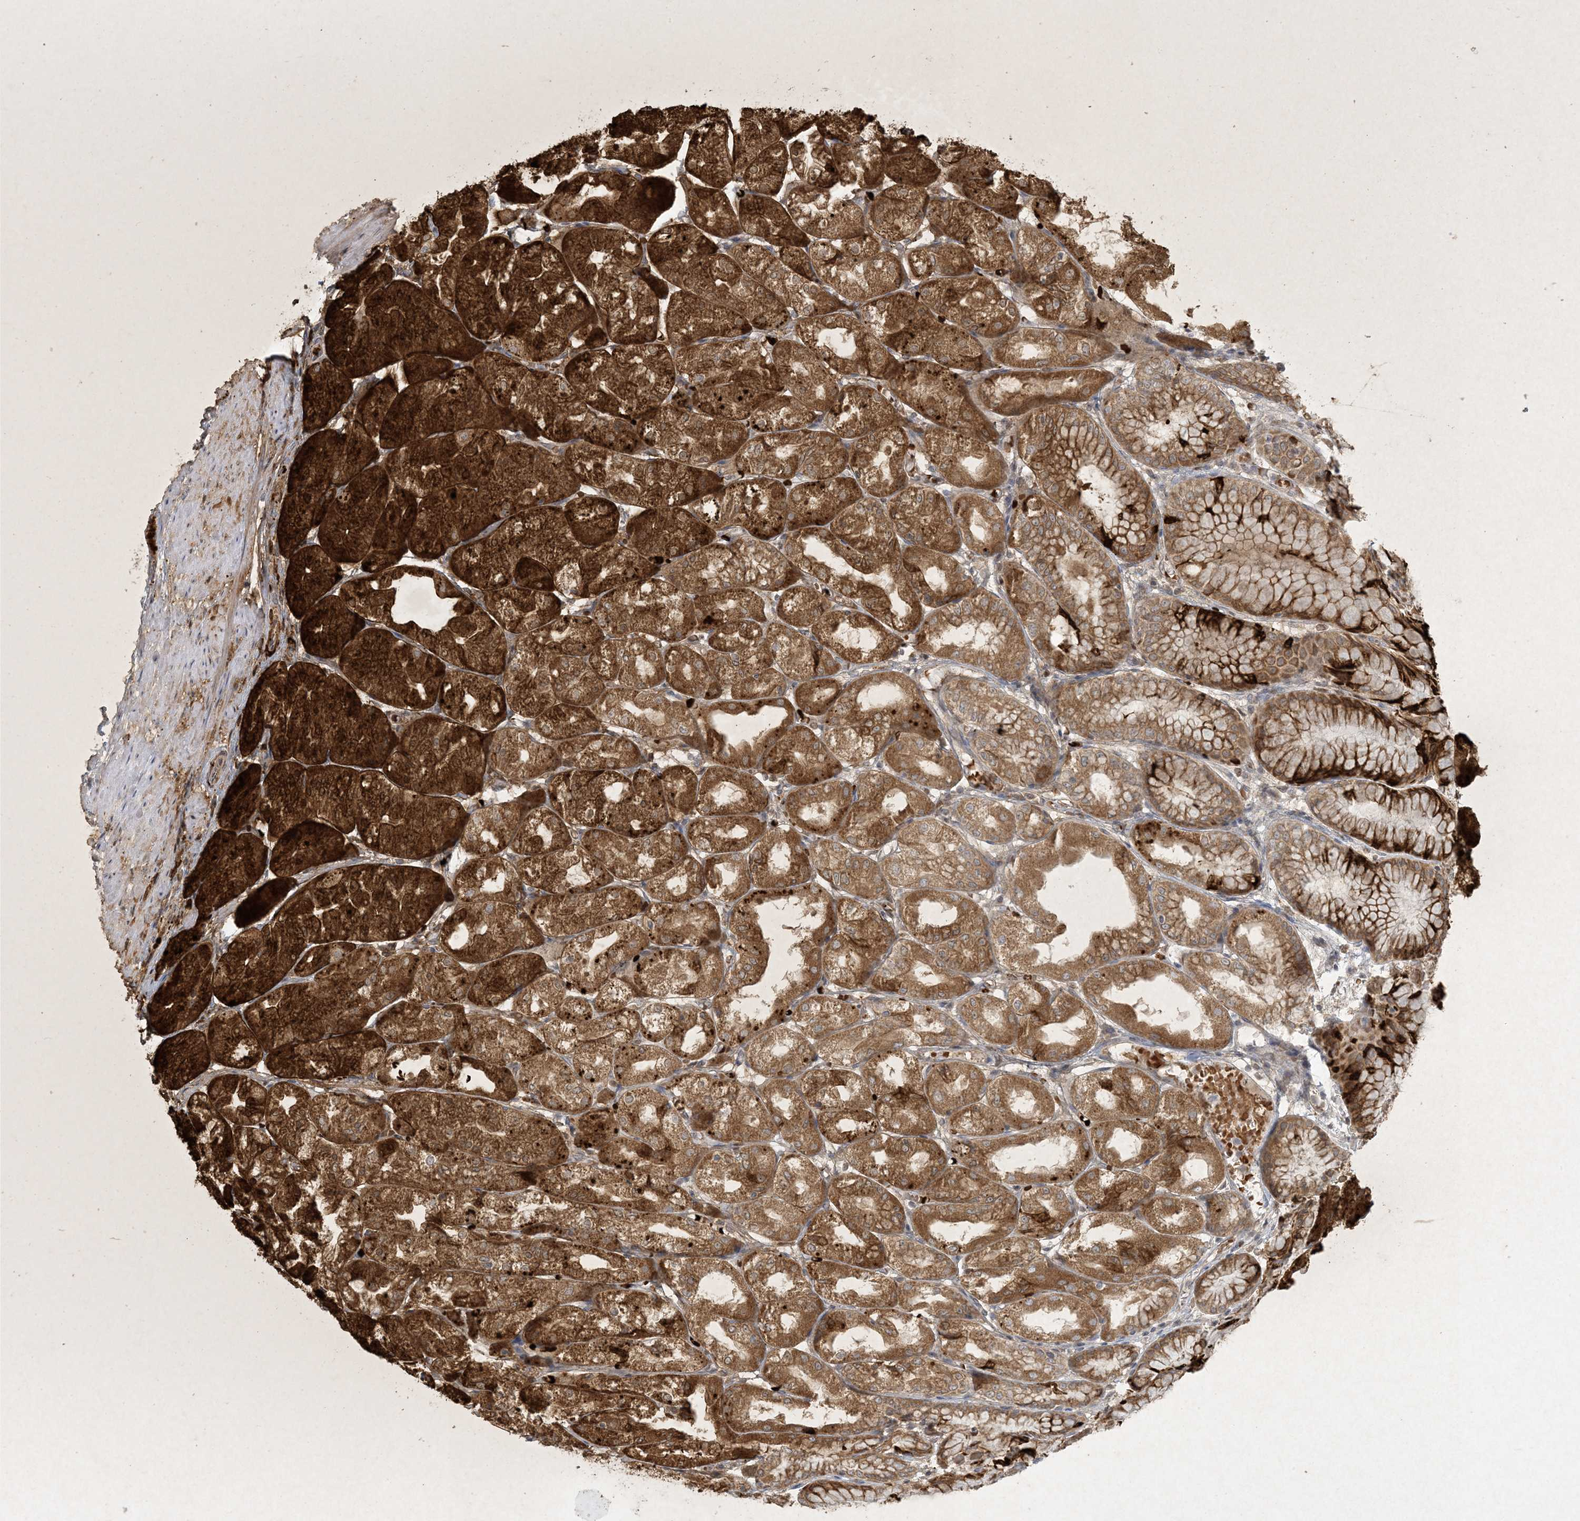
{"staining": {"intensity": "strong", "quantity": ">75%", "location": "cytoplasmic/membranous"}, "tissue": "stomach", "cell_type": "Glandular cells", "image_type": "normal", "snomed": [{"axis": "morphology", "description": "Normal tissue, NOS"}, {"axis": "topography", "description": "Stomach, upper"}], "caption": "A high-resolution micrograph shows IHC staining of normal stomach, which shows strong cytoplasmic/membranous staining in approximately >75% of glandular cells. (Stains: DAB (3,3'-diaminobenzidine) in brown, nuclei in blue, Microscopy: brightfield microscopy at high magnification).", "gene": "CTDNEP1", "patient": {"sex": "male", "age": 72}}